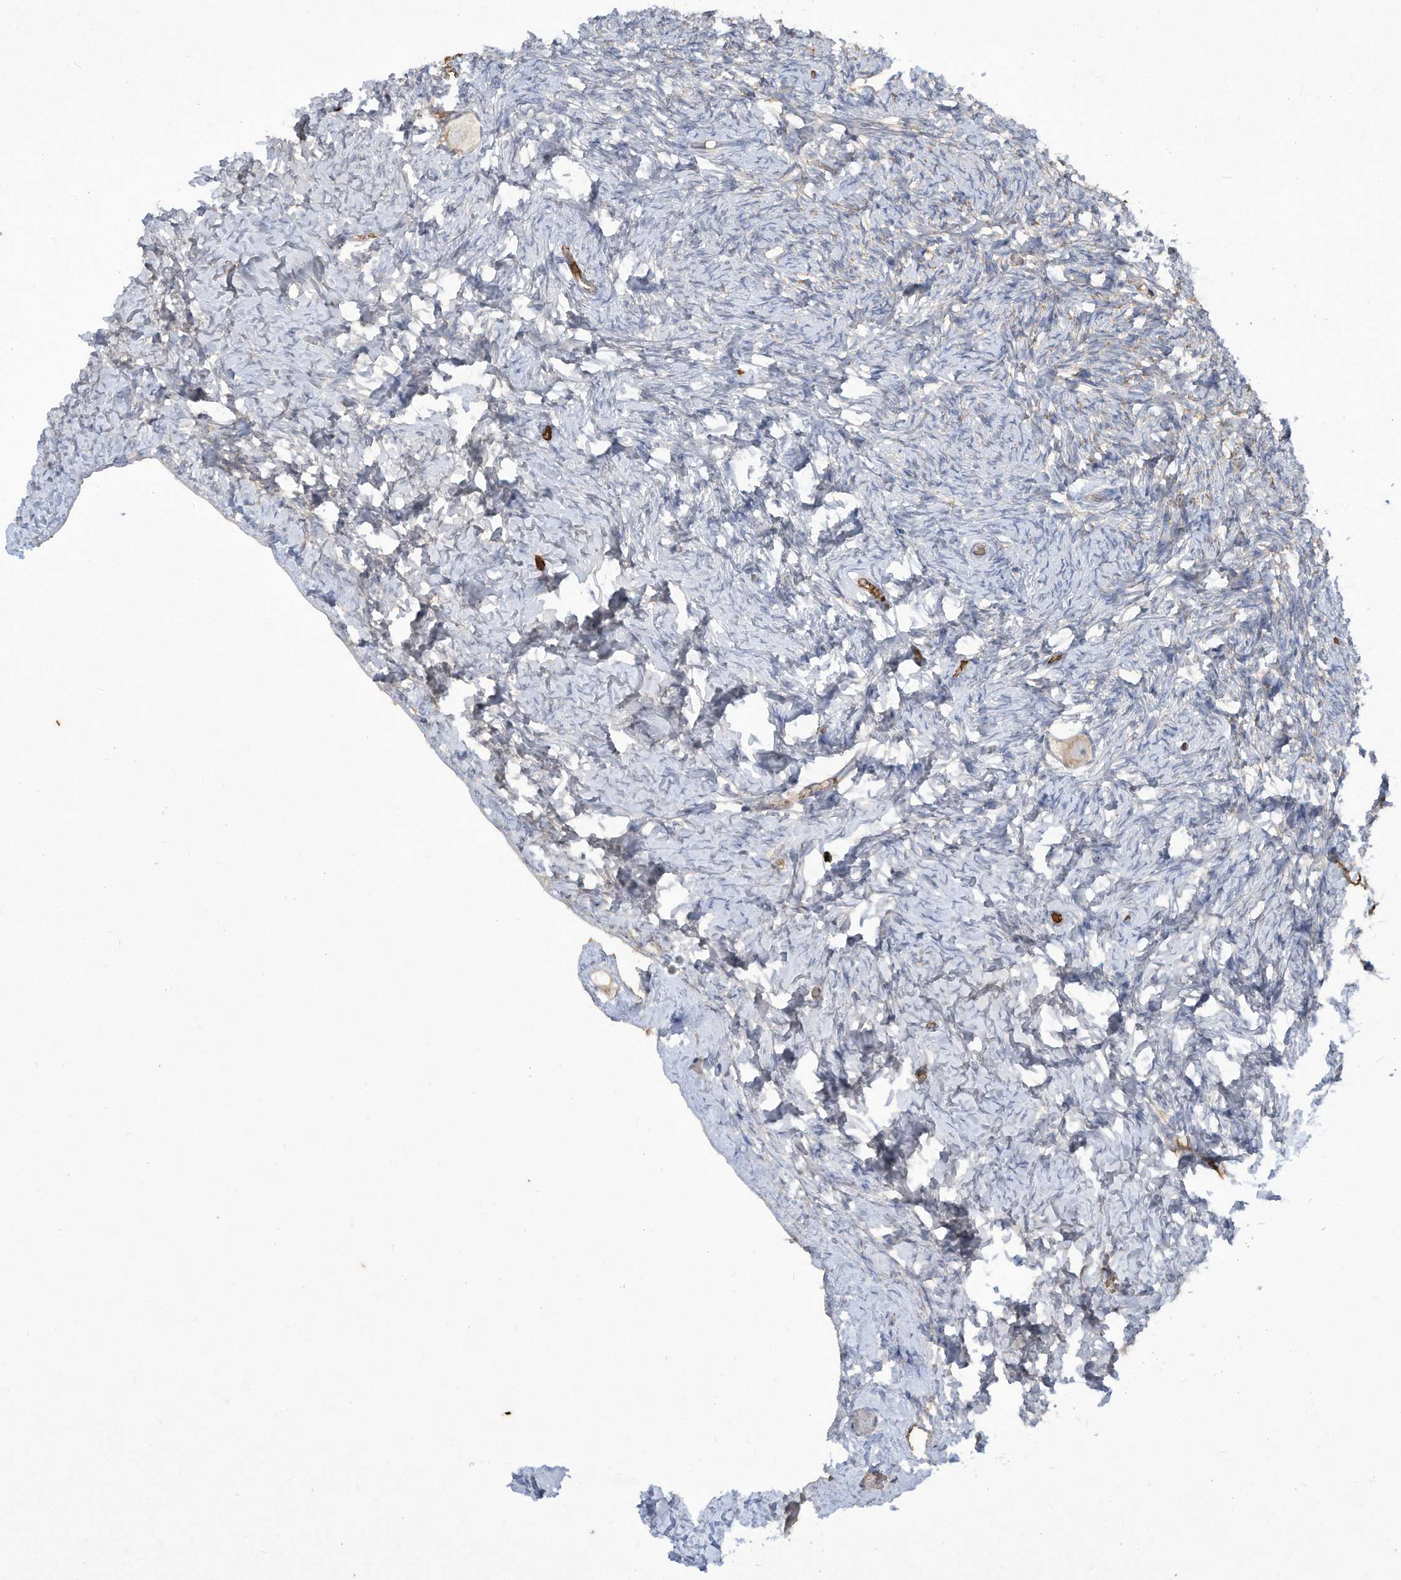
{"staining": {"intensity": "weak", "quantity": "25%-75%", "location": "cytoplasmic/membranous"}, "tissue": "ovary", "cell_type": "Follicle cells", "image_type": "normal", "snomed": [{"axis": "morphology", "description": "Normal tissue, NOS"}, {"axis": "topography", "description": "Ovary"}], "caption": "Brown immunohistochemical staining in benign human ovary demonstrates weak cytoplasmic/membranous positivity in about 25%-75% of follicle cells. (IHC, brightfield microscopy, high magnification).", "gene": "HAS3", "patient": {"sex": "female", "age": 27}}